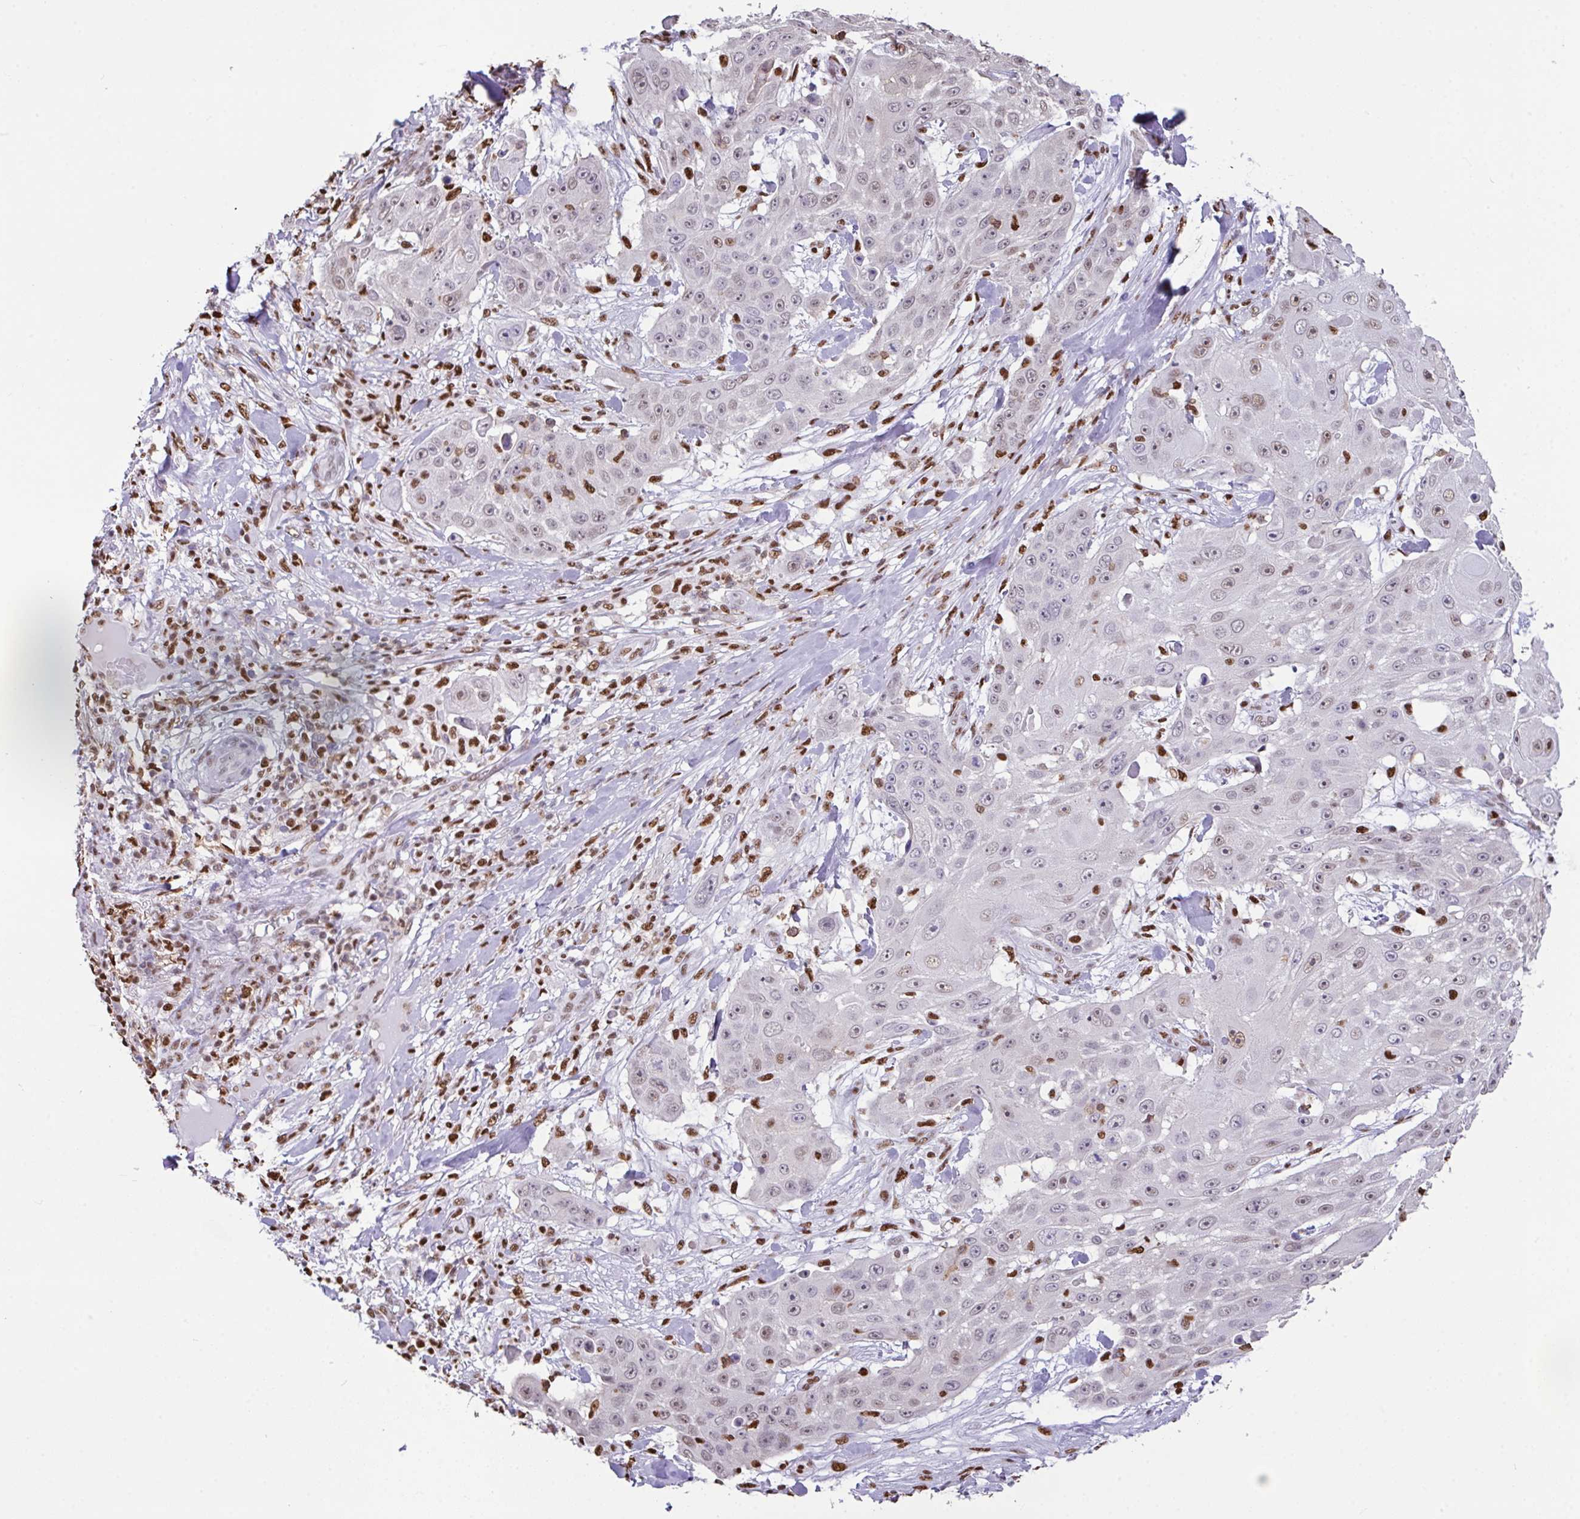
{"staining": {"intensity": "weak", "quantity": "<25%", "location": "nuclear"}, "tissue": "skin cancer", "cell_type": "Tumor cells", "image_type": "cancer", "snomed": [{"axis": "morphology", "description": "Squamous cell carcinoma, NOS"}, {"axis": "topography", "description": "Skin"}], "caption": "A histopathology image of skin squamous cell carcinoma stained for a protein reveals no brown staining in tumor cells.", "gene": "BTBD10", "patient": {"sex": "female", "age": 86}}